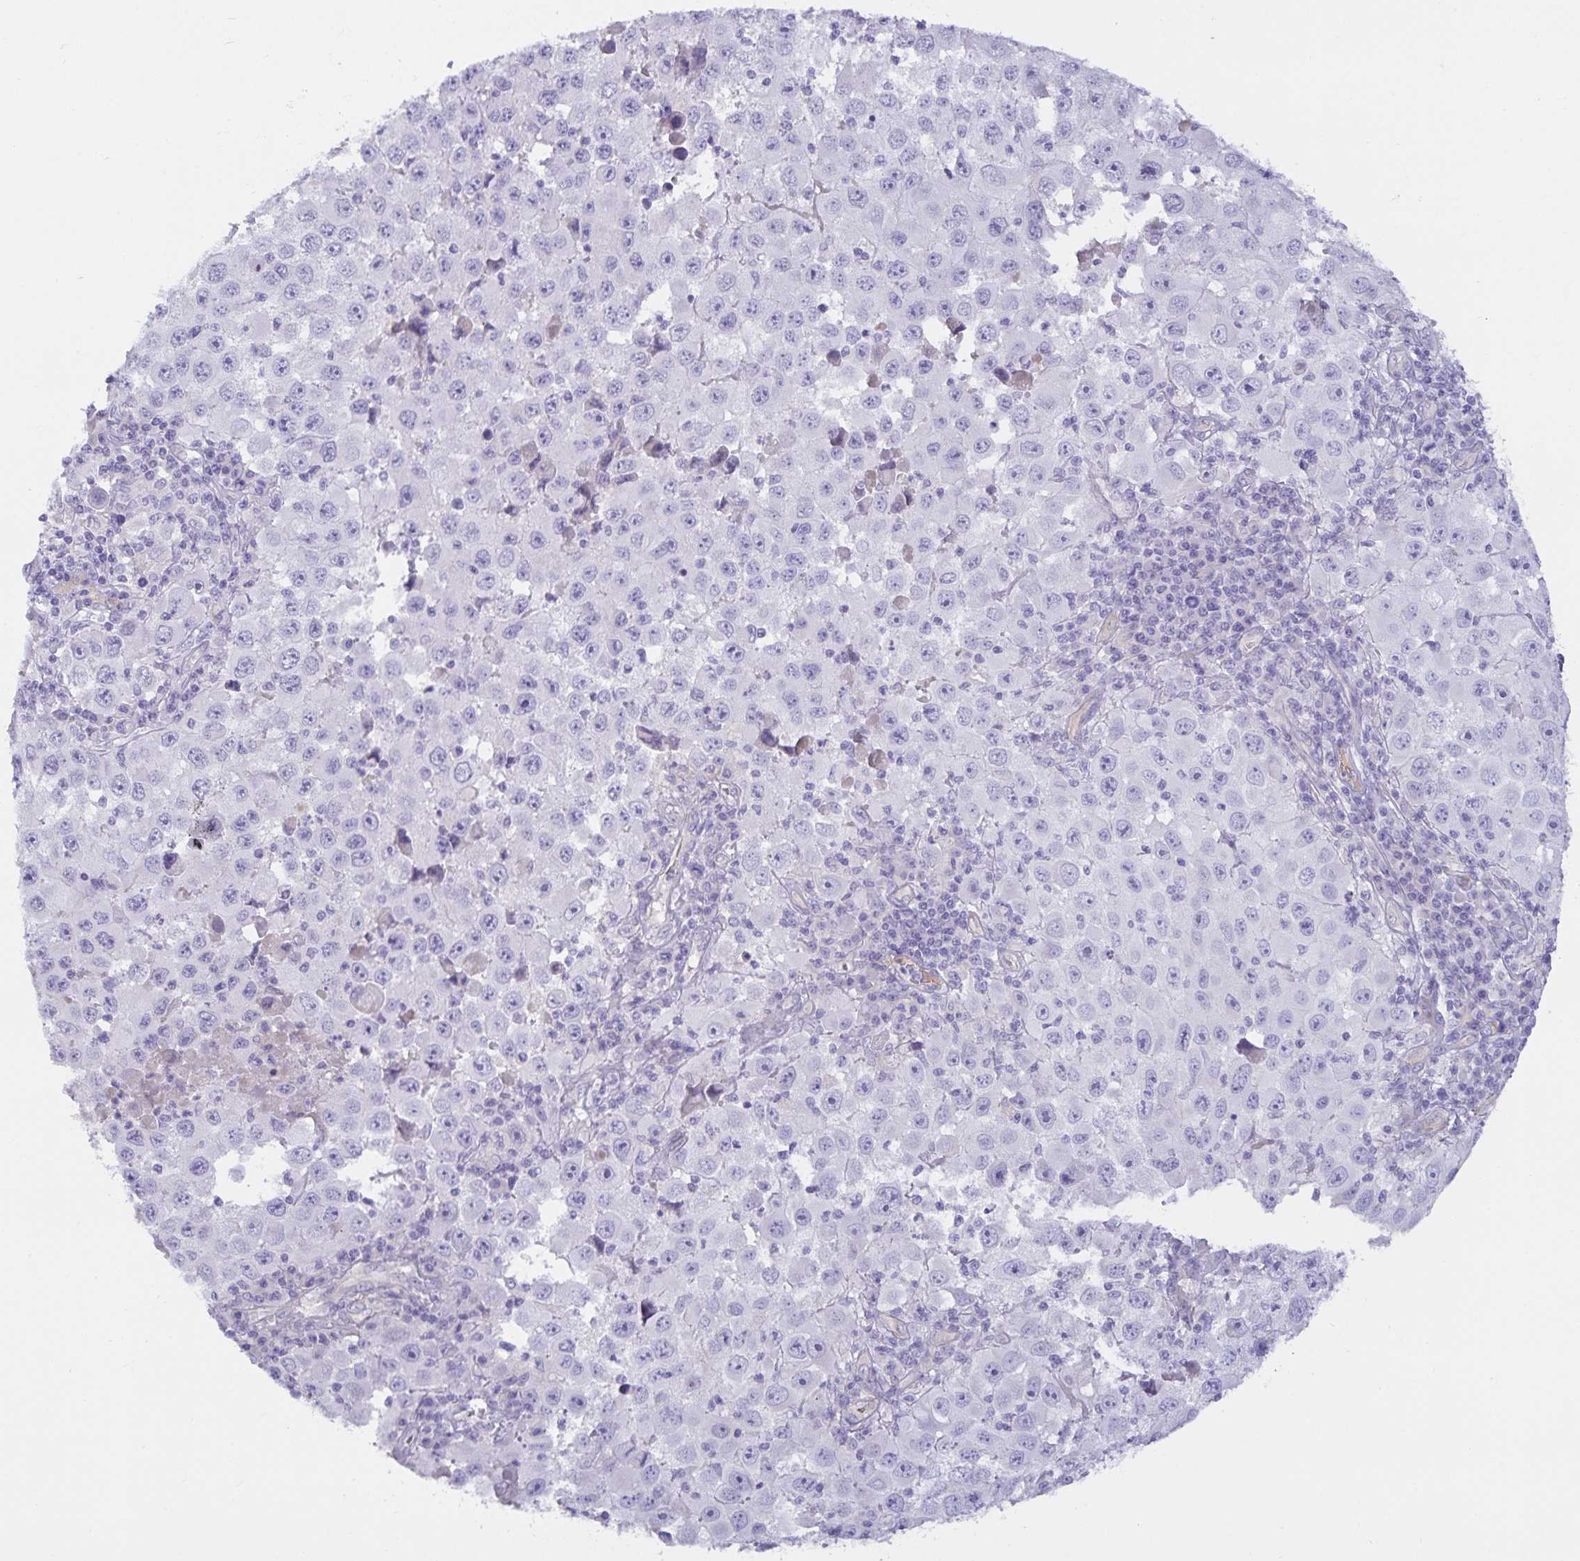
{"staining": {"intensity": "negative", "quantity": "none", "location": "none"}, "tissue": "melanoma", "cell_type": "Tumor cells", "image_type": "cancer", "snomed": [{"axis": "morphology", "description": "Malignant melanoma, Metastatic site"}, {"axis": "topography", "description": "Lymph node"}], "caption": "High magnification brightfield microscopy of malignant melanoma (metastatic site) stained with DAB (3,3'-diaminobenzidine) (brown) and counterstained with hematoxylin (blue): tumor cells show no significant expression. The staining is performed using DAB brown chromogen with nuclei counter-stained in using hematoxylin.", "gene": "SPAG4", "patient": {"sex": "female", "age": 67}}